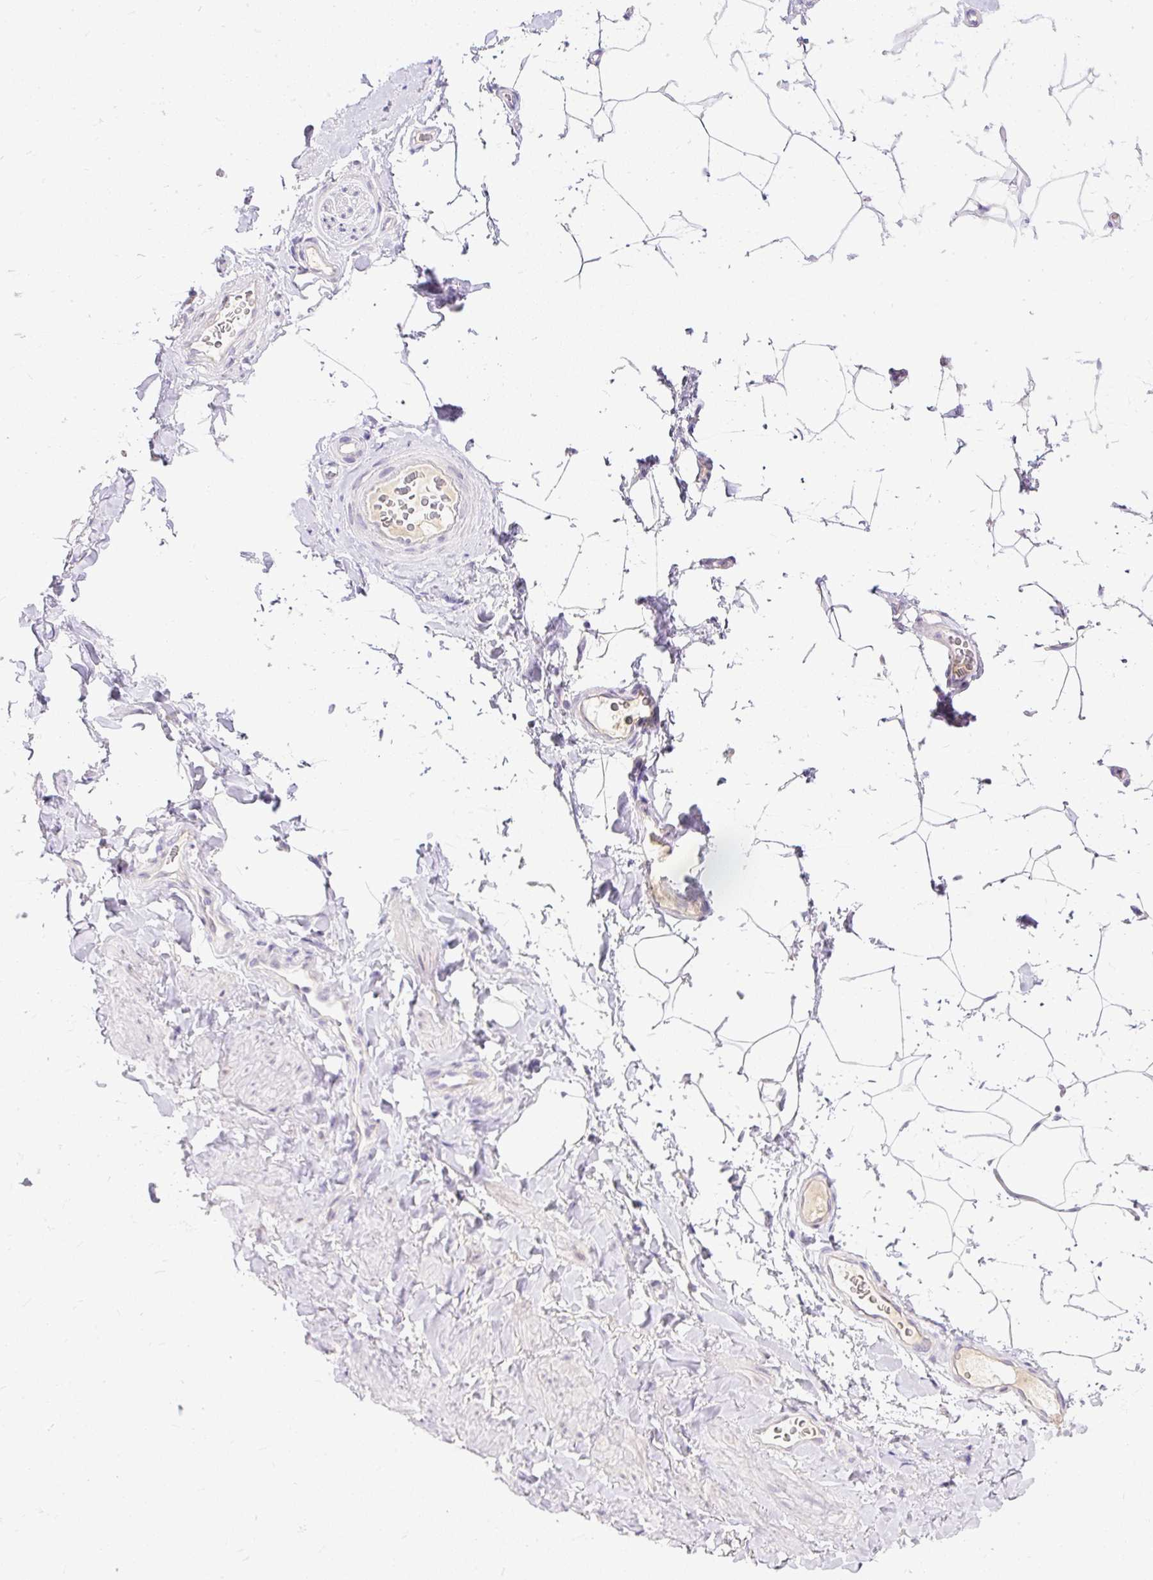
{"staining": {"intensity": "negative", "quantity": "none", "location": "none"}, "tissue": "adipose tissue", "cell_type": "Adipocytes", "image_type": "normal", "snomed": [{"axis": "morphology", "description": "Normal tissue, NOS"}, {"axis": "topography", "description": "Vascular tissue"}, {"axis": "topography", "description": "Peripheral nerve tissue"}], "caption": "DAB immunohistochemical staining of unremarkable adipose tissue displays no significant positivity in adipocytes.", "gene": "AMFR", "patient": {"sex": "male", "age": 41}}